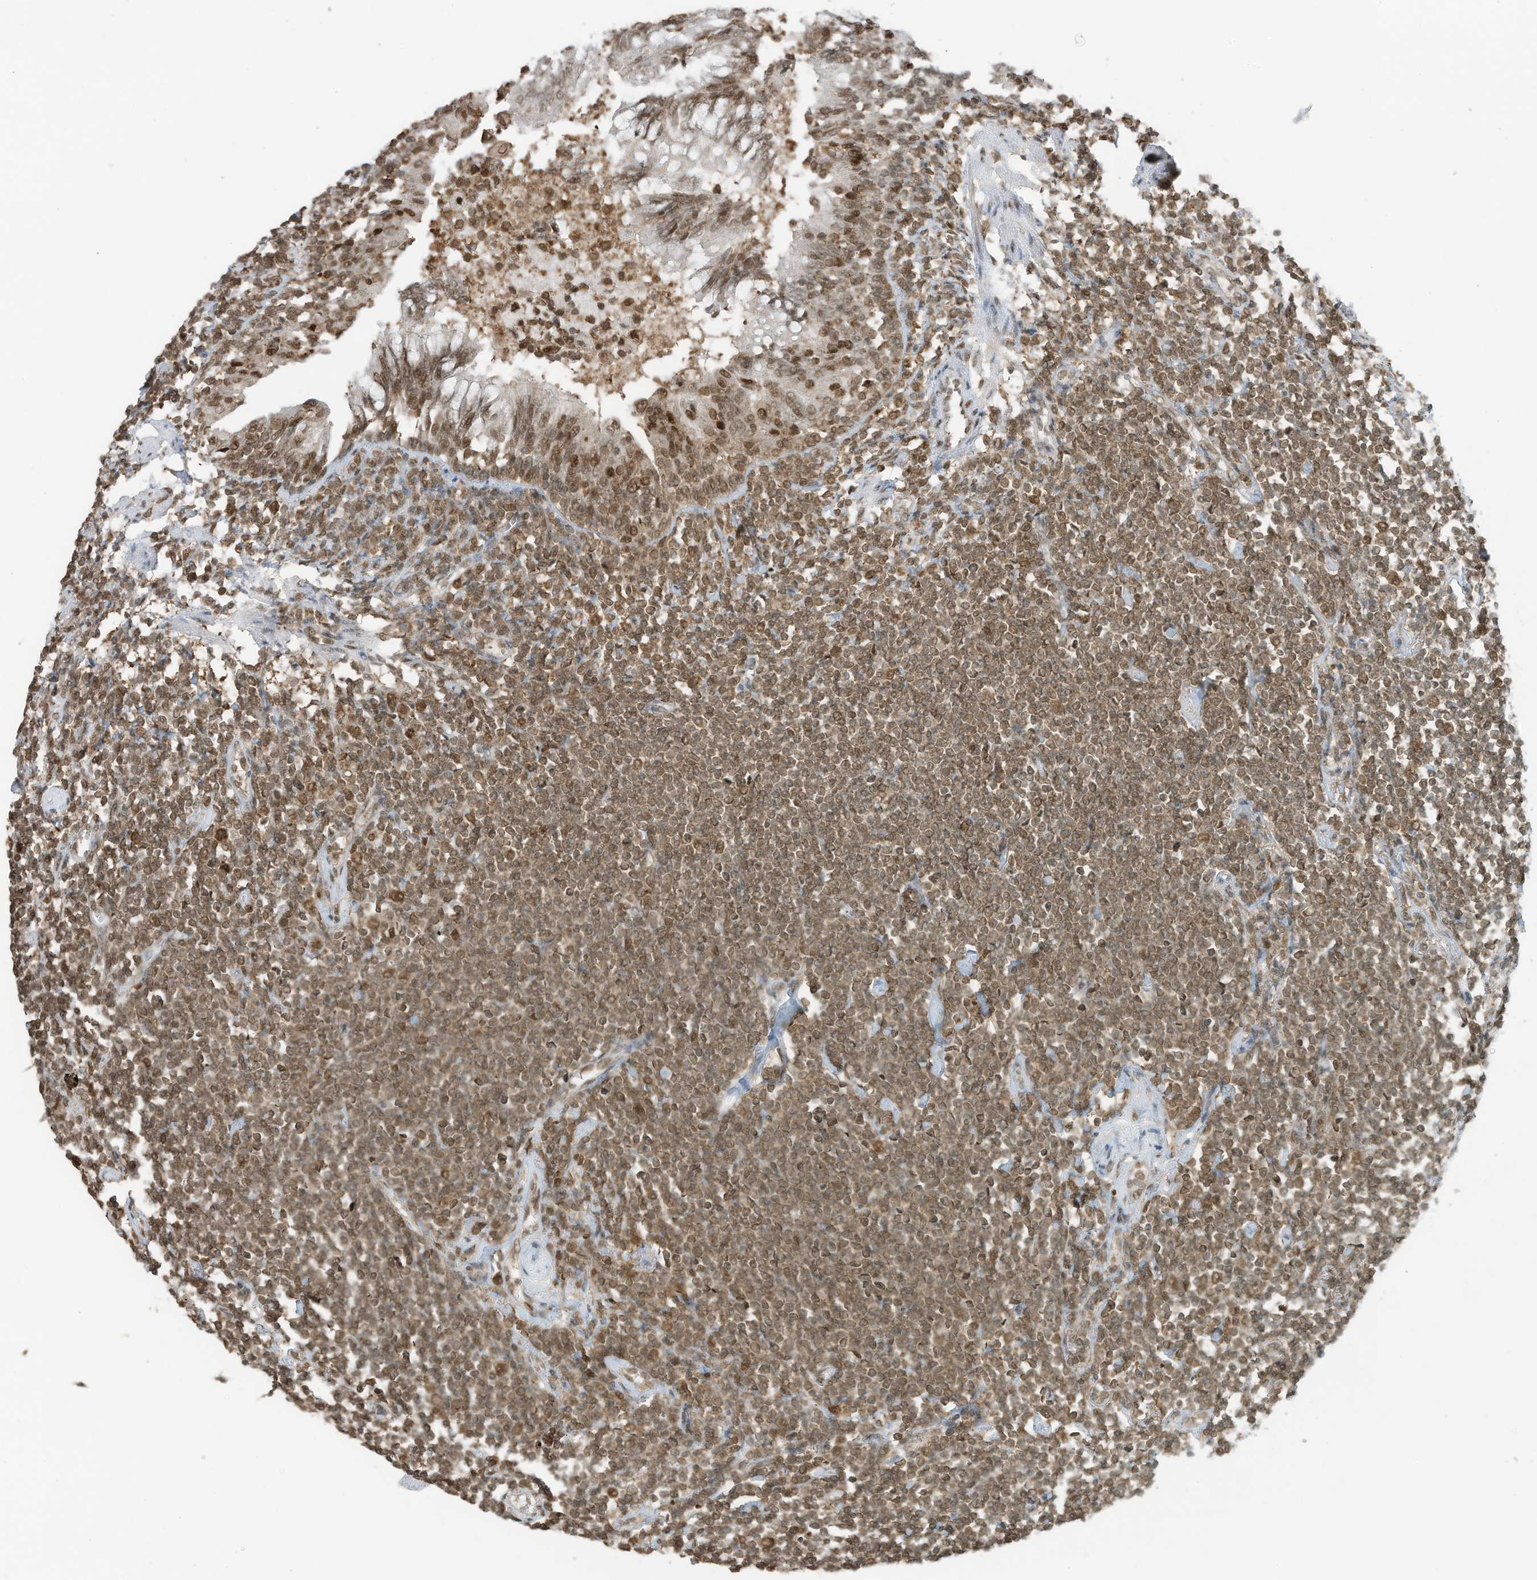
{"staining": {"intensity": "weak", "quantity": ">75%", "location": "nuclear"}, "tissue": "lymphoma", "cell_type": "Tumor cells", "image_type": "cancer", "snomed": [{"axis": "morphology", "description": "Malignant lymphoma, non-Hodgkin's type, Low grade"}, {"axis": "topography", "description": "Lung"}], "caption": "IHC histopathology image of low-grade malignant lymphoma, non-Hodgkin's type stained for a protein (brown), which displays low levels of weak nuclear positivity in about >75% of tumor cells.", "gene": "KPNB1", "patient": {"sex": "female", "age": 71}}